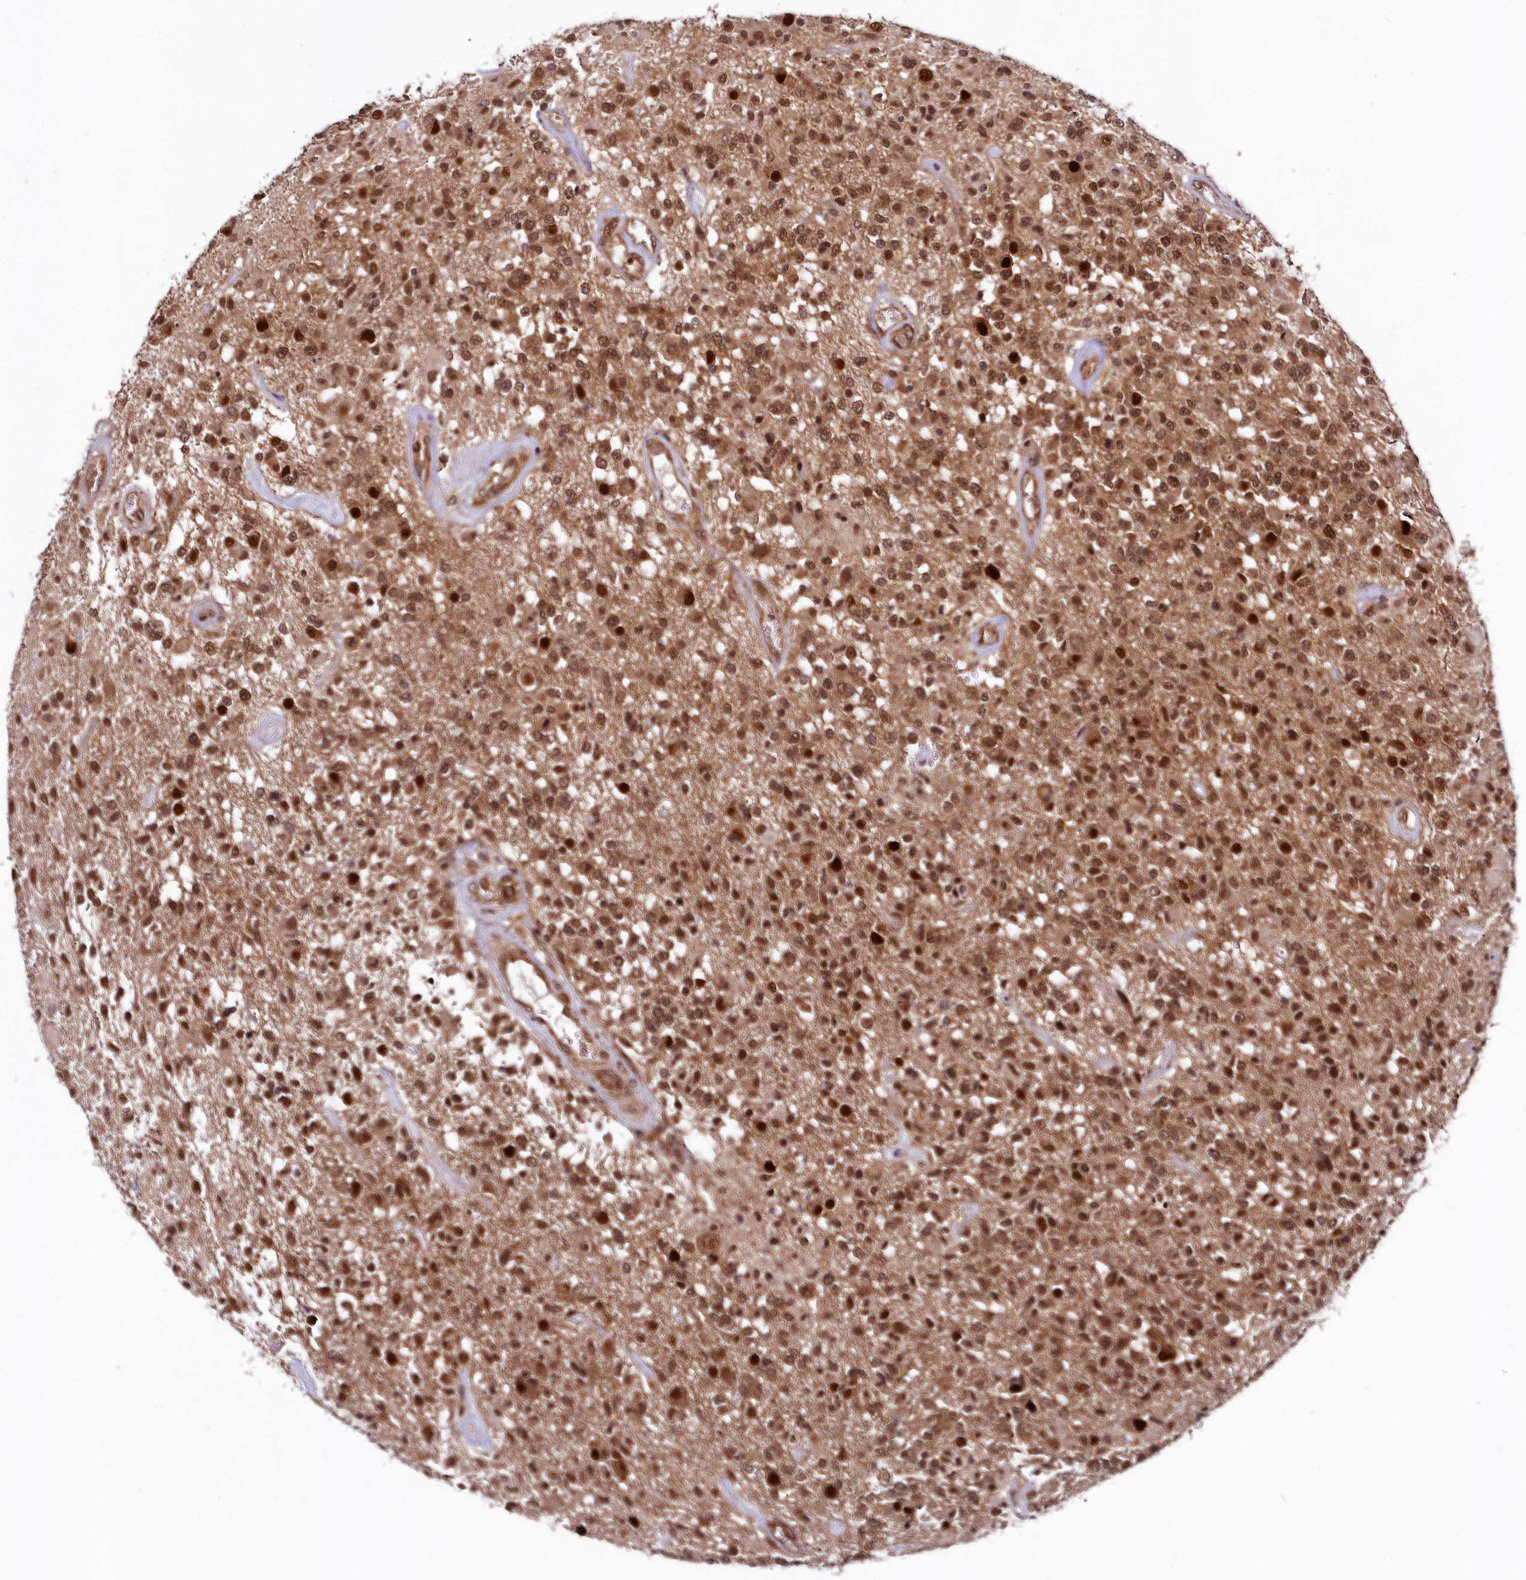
{"staining": {"intensity": "strong", "quantity": ">75%", "location": "cytoplasmic/membranous,nuclear"}, "tissue": "glioma", "cell_type": "Tumor cells", "image_type": "cancer", "snomed": [{"axis": "morphology", "description": "Glioma, malignant, High grade"}, {"axis": "morphology", "description": "Glioblastoma, NOS"}, {"axis": "topography", "description": "Brain"}], "caption": "Immunohistochemistry of human malignant glioma (high-grade) exhibits high levels of strong cytoplasmic/membranous and nuclear staining in approximately >75% of tumor cells.", "gene": "UBE3A", "patient": {"sex": "male", "age": 60}}